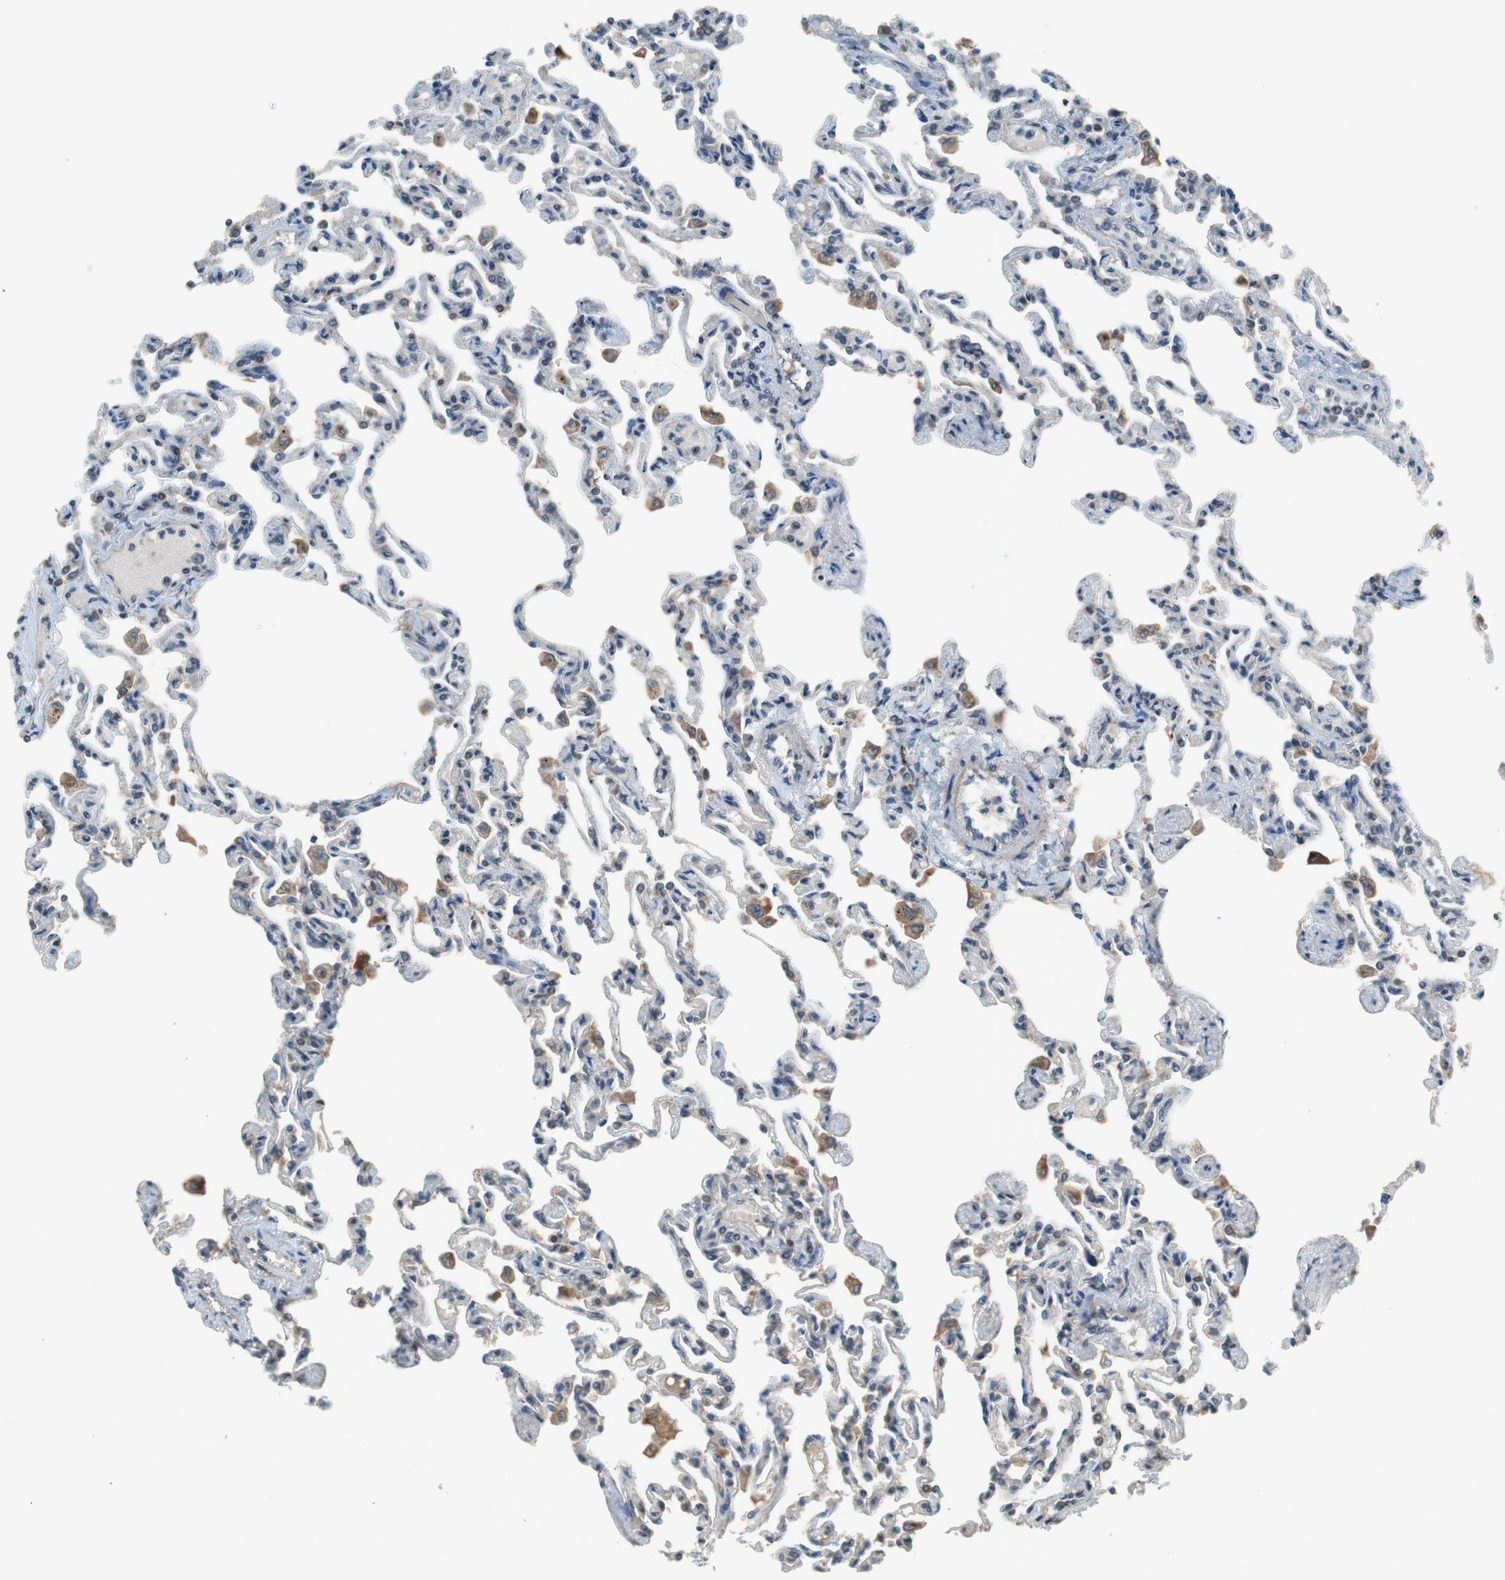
{"staining": {"intensity": "moderate", "quantity": ">75%", "location": "cytoplasmic/membranous"}, "tissue": "lung", "cell_type": "Alveolar cells", "image_type": "normal", "snomed": [{"axis": "morphology", "description": "Normal tissue, NOS"}, {"axis": "topography", "description": "Lung"}], "caption": "Lung stained for a protein shows moderate cytoplasmic/membranous positivity in alveolar cells. (Stains: DAB in brown, nuclei in blue, Microscopy: brightfield microscopy at high magnification).", "gene": "ATP2C1", "patient": {"sex": "male", "age": 21}}